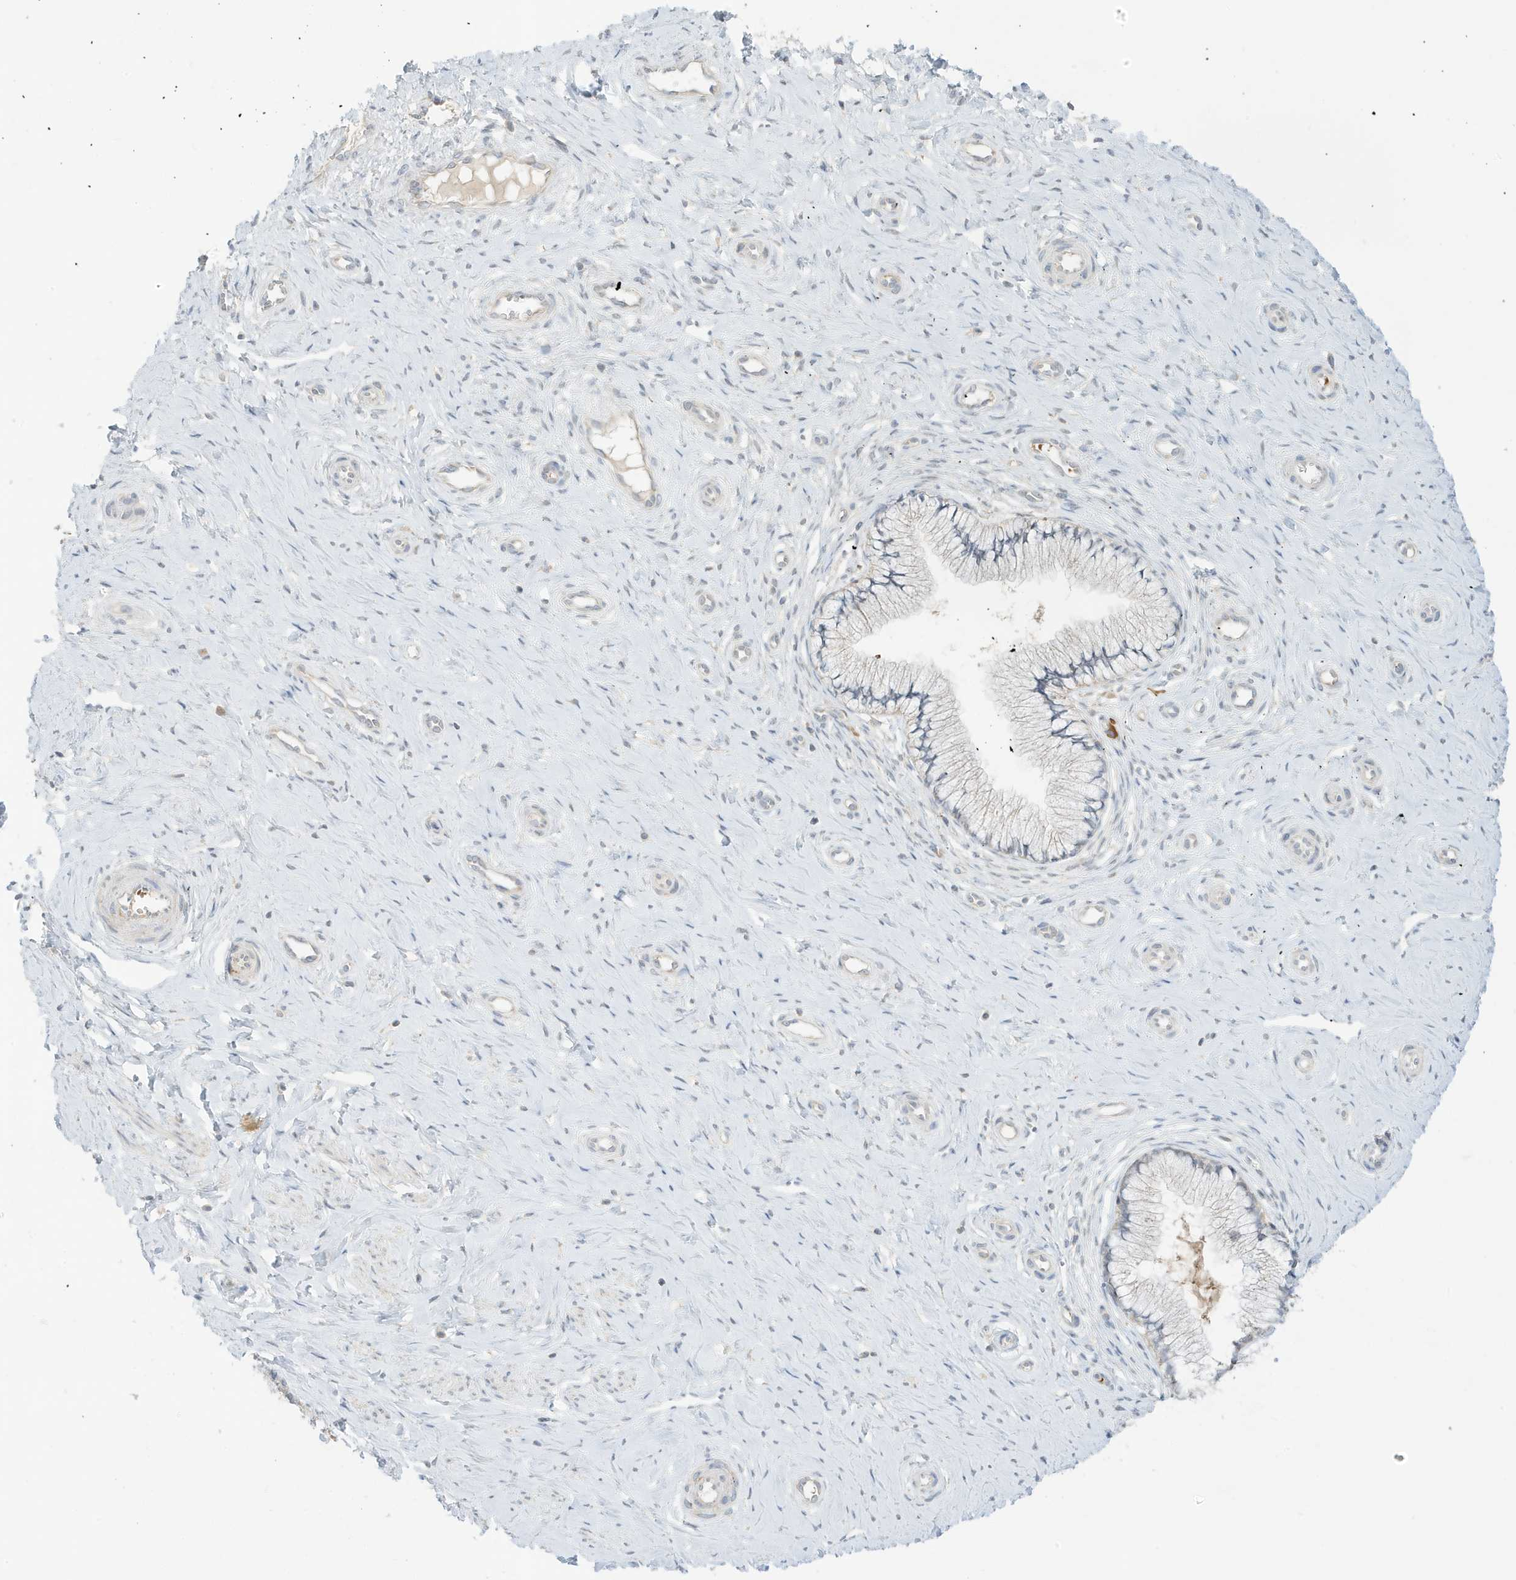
{"staining": {"intensity": "moderate", "quantity": "<25%", "location": "cytoplasmic/membranous"}, "tissue": "cervix", "cell_type": "Glandular cells", "image_type": "normal", "snomed": [{"axis": "morphology", "description": "Normal tissue, NOS"}, {"axis": "topography", "description": "Cervix"}], "caption": "Cervix stained for a protein shows moderate cytoplasmic/membranous positivity in glandular cells. (DAB (3,3'-diaminobenzidine) IHC, brown staining for protein, blue staining for nuclei).", "gene": "NPPC", "patient": {"sex": "female", "age": 36}}